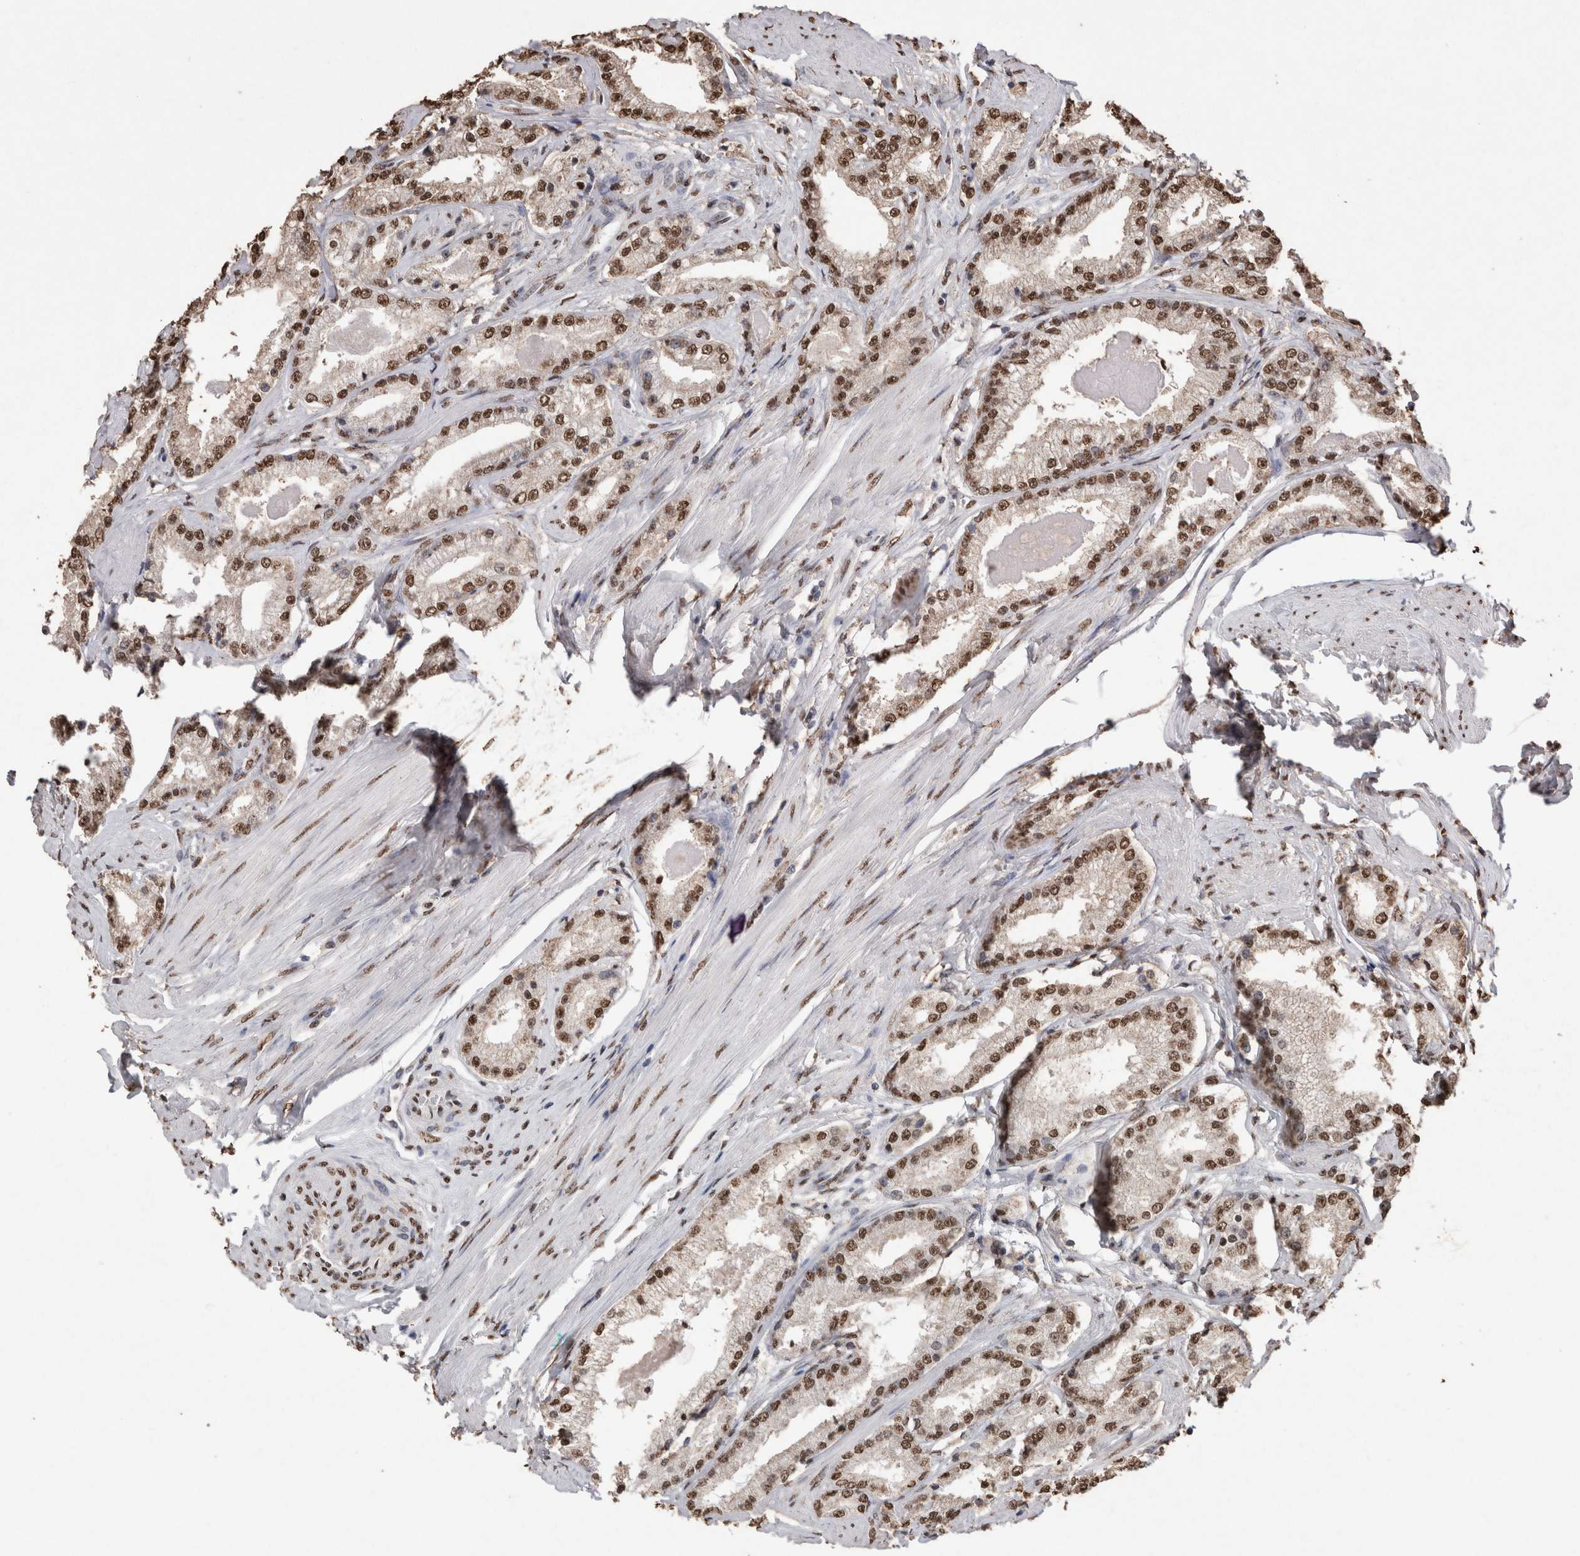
{"staining": {"intensity": "moderate", "quantity": ">75%", "location": "nuclear"}, "tissue": "prostate cancer", "cell_type": "Tumor cells", "image_type": "cancer", "snomed": [{"axis": "morphology", "description": "Adenocarcinoma, Low grade"}, {"axis": "topography", "description": "Prostate"}], "caption": "Low-grade adenocarcinoma (prostate) was stained to show a protein in brown. There is medium levels of moderate nuclear expression in about >75% of tumor cells.", "gene": "NTHL1", "patient": {"sex": "male", "age": 63}}